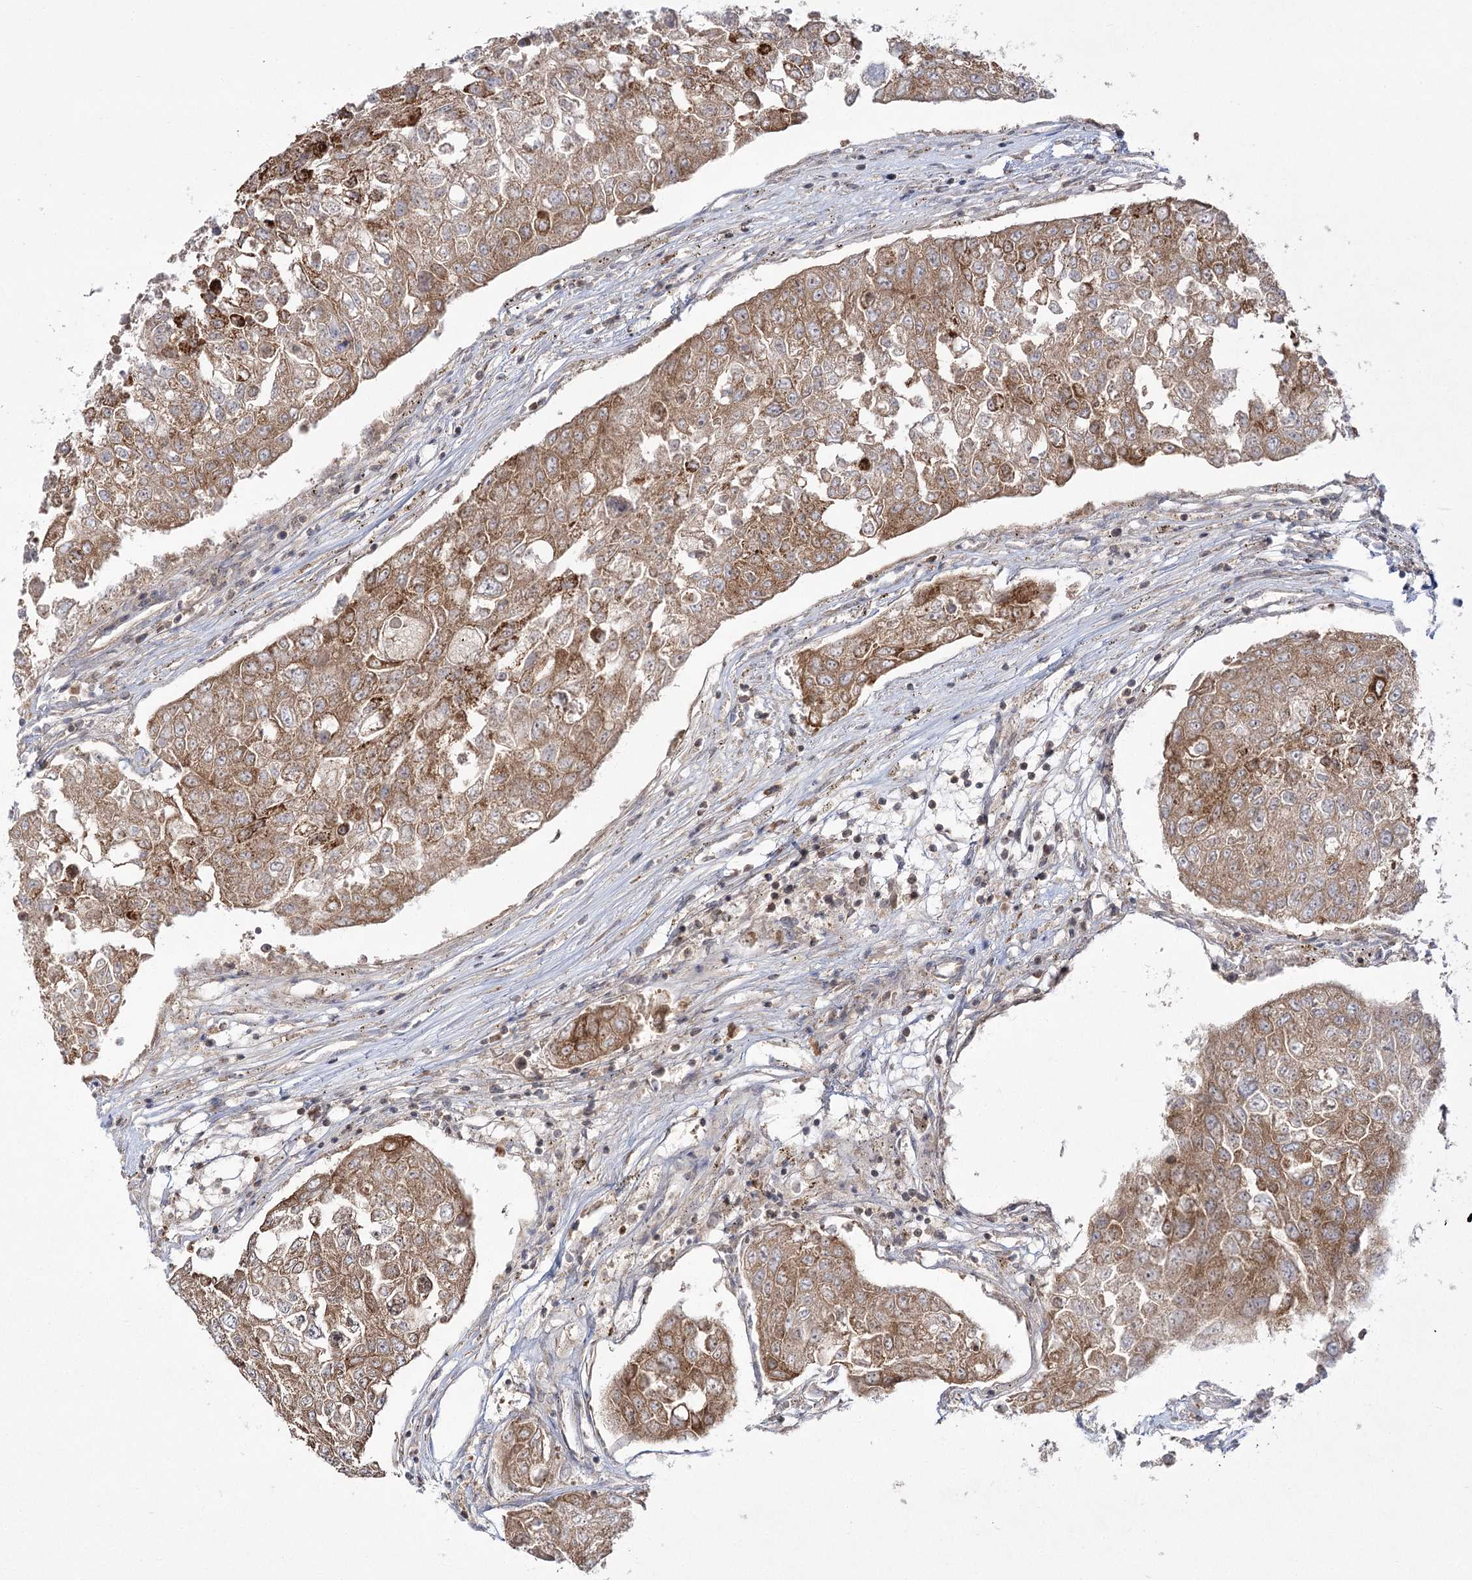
{"staining": {"intensity": "moderate", "quantity": ">75%", "location": "cytoplasmic/membranous"}, "tissue": "urothelial cancer", "cell_type": "Tumor cells", "image_type": "cancer", "snomed": [{"axis": "morphology", "description": "Urothelial carcinoma, High grade"}, {"axis": "topography", "description": "Lymph node"}, {"axis": "topography", "description": "Urinary bladder"}], "caption": "The image exhibits staining of urothelial carcinoma (high-grade), revealing moderate cytoplasmic/membranous protein positivity (brown color) within tumor cells.", "gene": "SYTL1", "patient": {"sex": "male", "age": 51}}